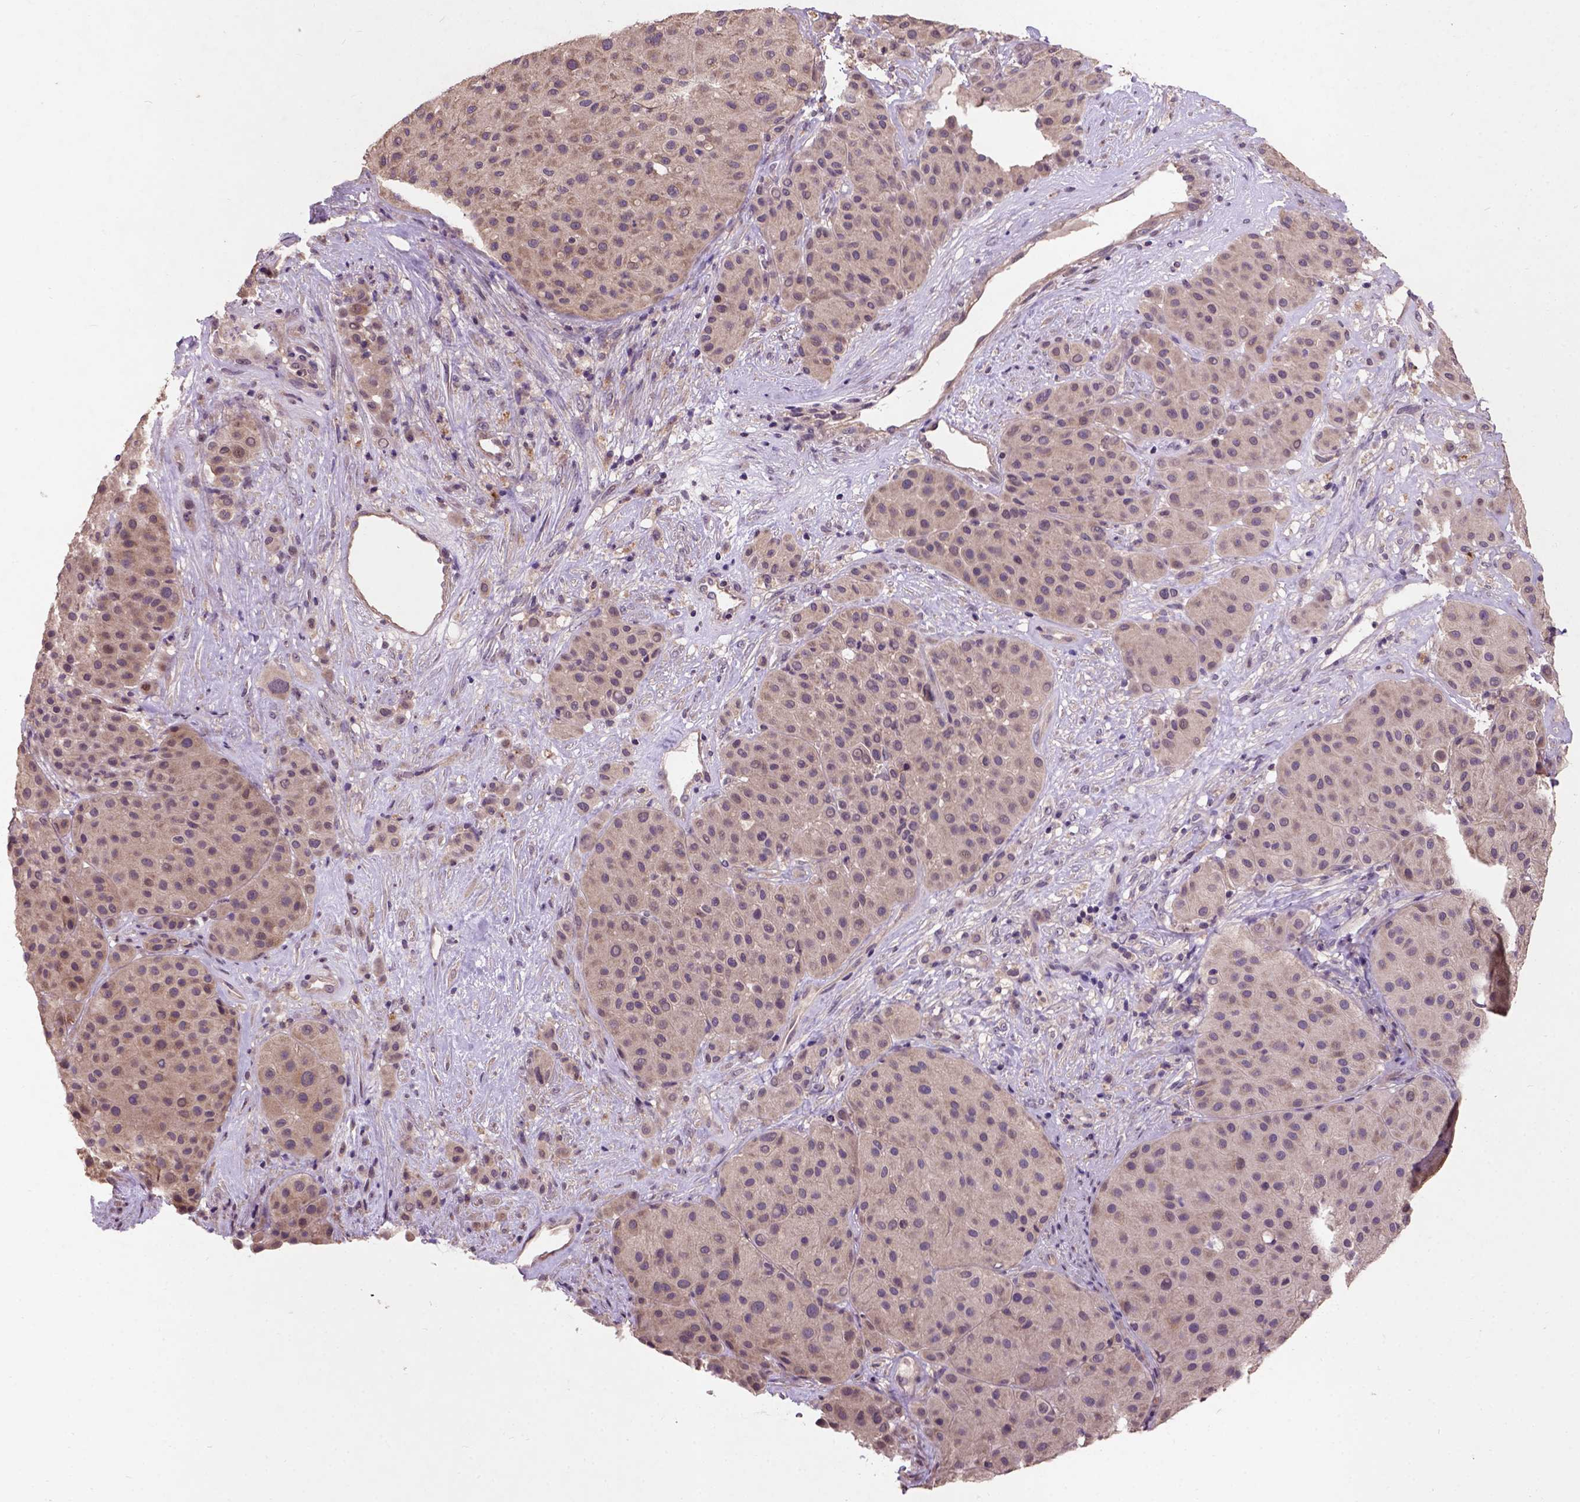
{"staining": {"intensity": "weak", "quantity": ">75%", "location": "cytoplasmic/membranous"}, "tissue": "melanoma", "cell_type": "Tumor cells", "image_type": "cancer", "snomed": [{"axis": "morphology", "description": "Malignant melanoma, Metastatic site"}, {"axis": "topography", "description": "Smooth muscle"}], "caption": "This photomicrograph shows IHC staining of human malignant melanoma (metastatic site), with low weak cytoplasmic/membranous staining in about >75% of tumor cells.", "gene": "KBTBD8", "patient": {"sex": "male", "age": 41}}